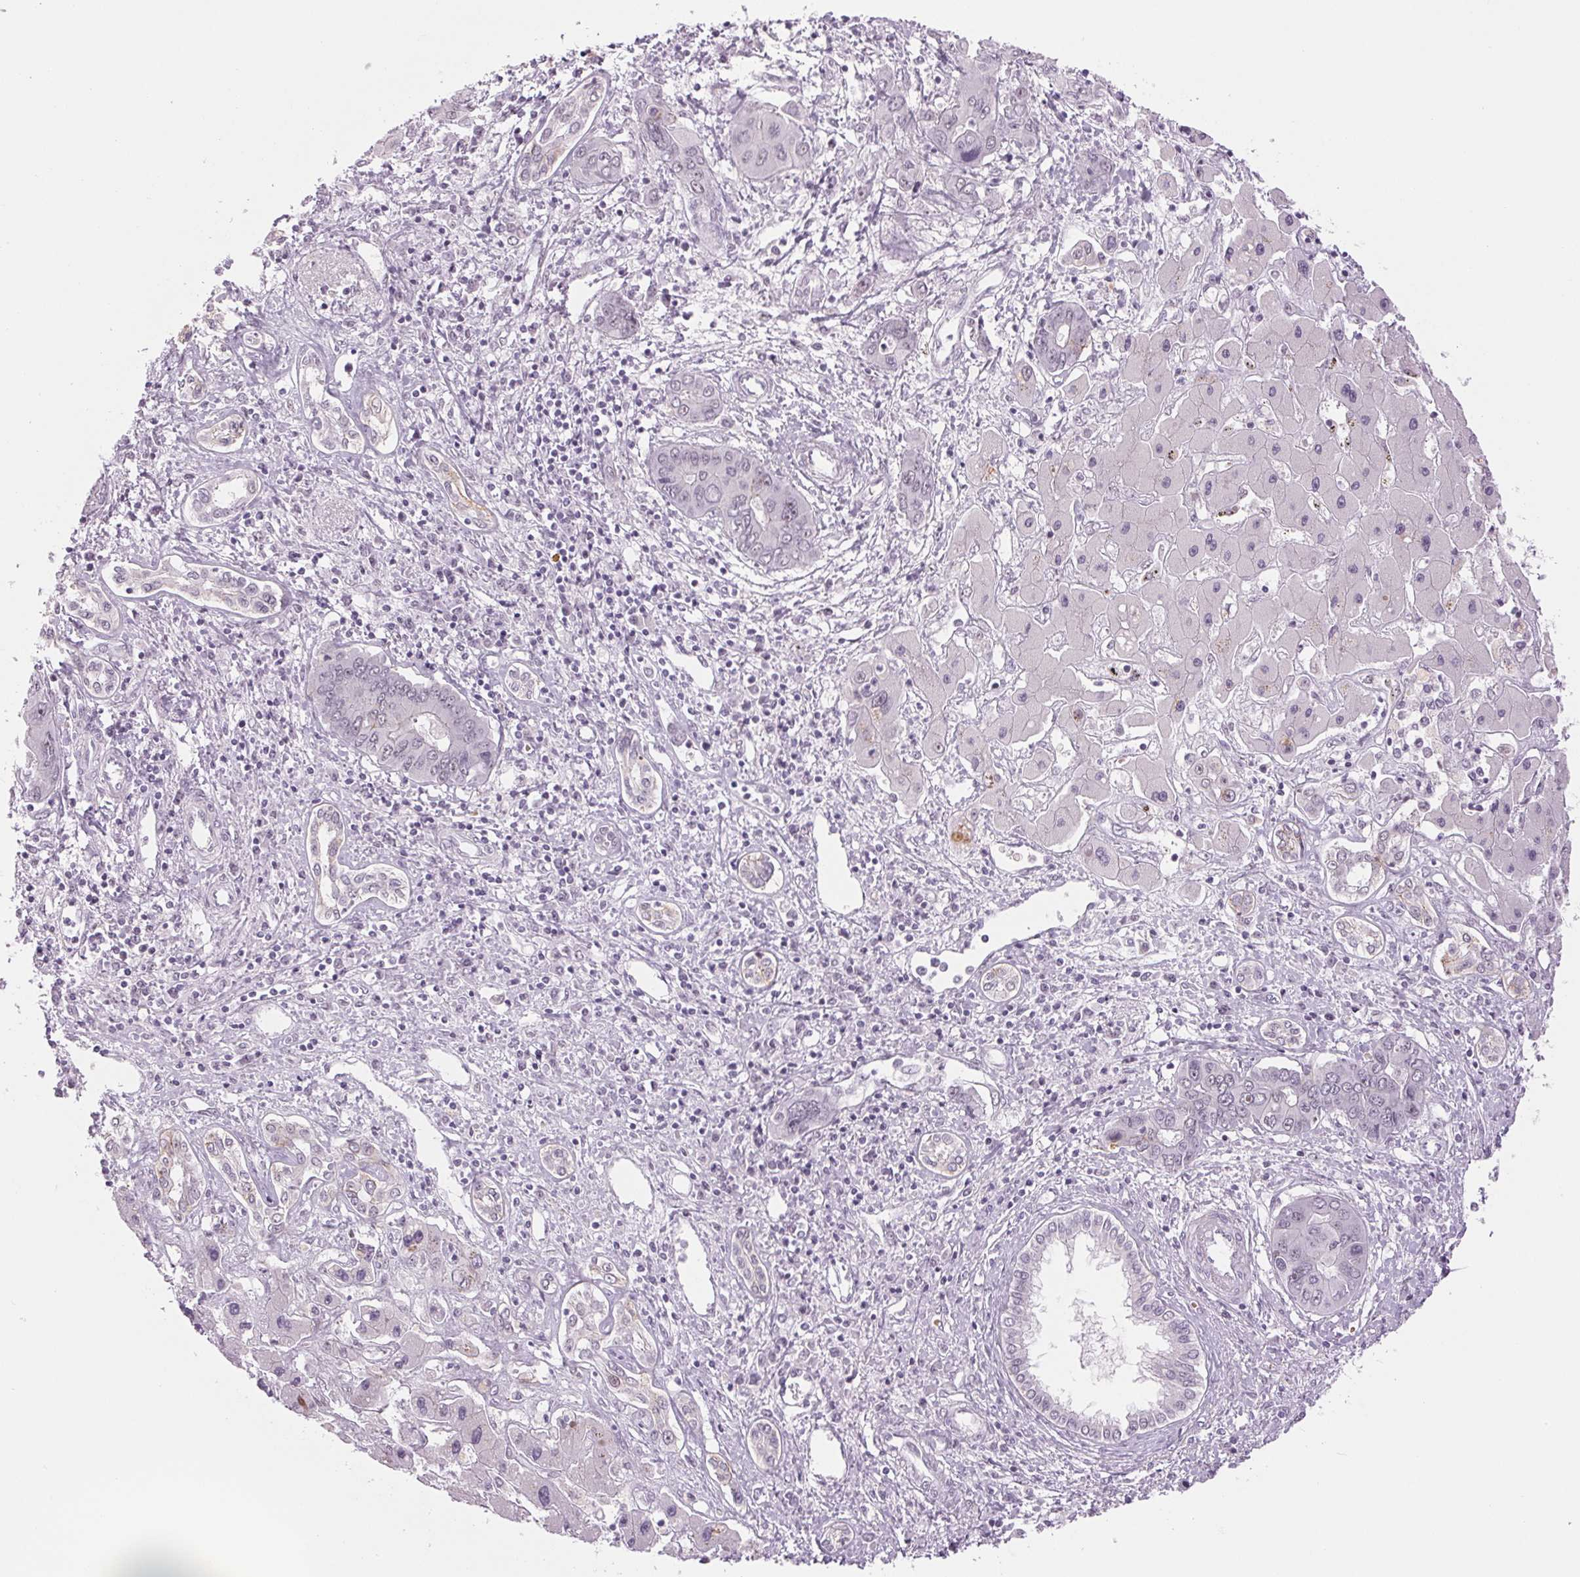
{"staining": {"intensity": "negative", "quantity": "none", "location": "none"}, "tissue": "liver cancer", "cell_type": "Tumor cells", "image_type": "cancer", "snomed": [{"axis": "morphology", "description": "Cholangiocarcinoma"}, {"axis": "topography", "description": "Liver"}], "caption": "A photomicrograph of liver cancer stained for a protein reveals no brown staining in tumor cells.", "gene": "ZC3H14", "patient": {"sex": "male", "age": 67}}